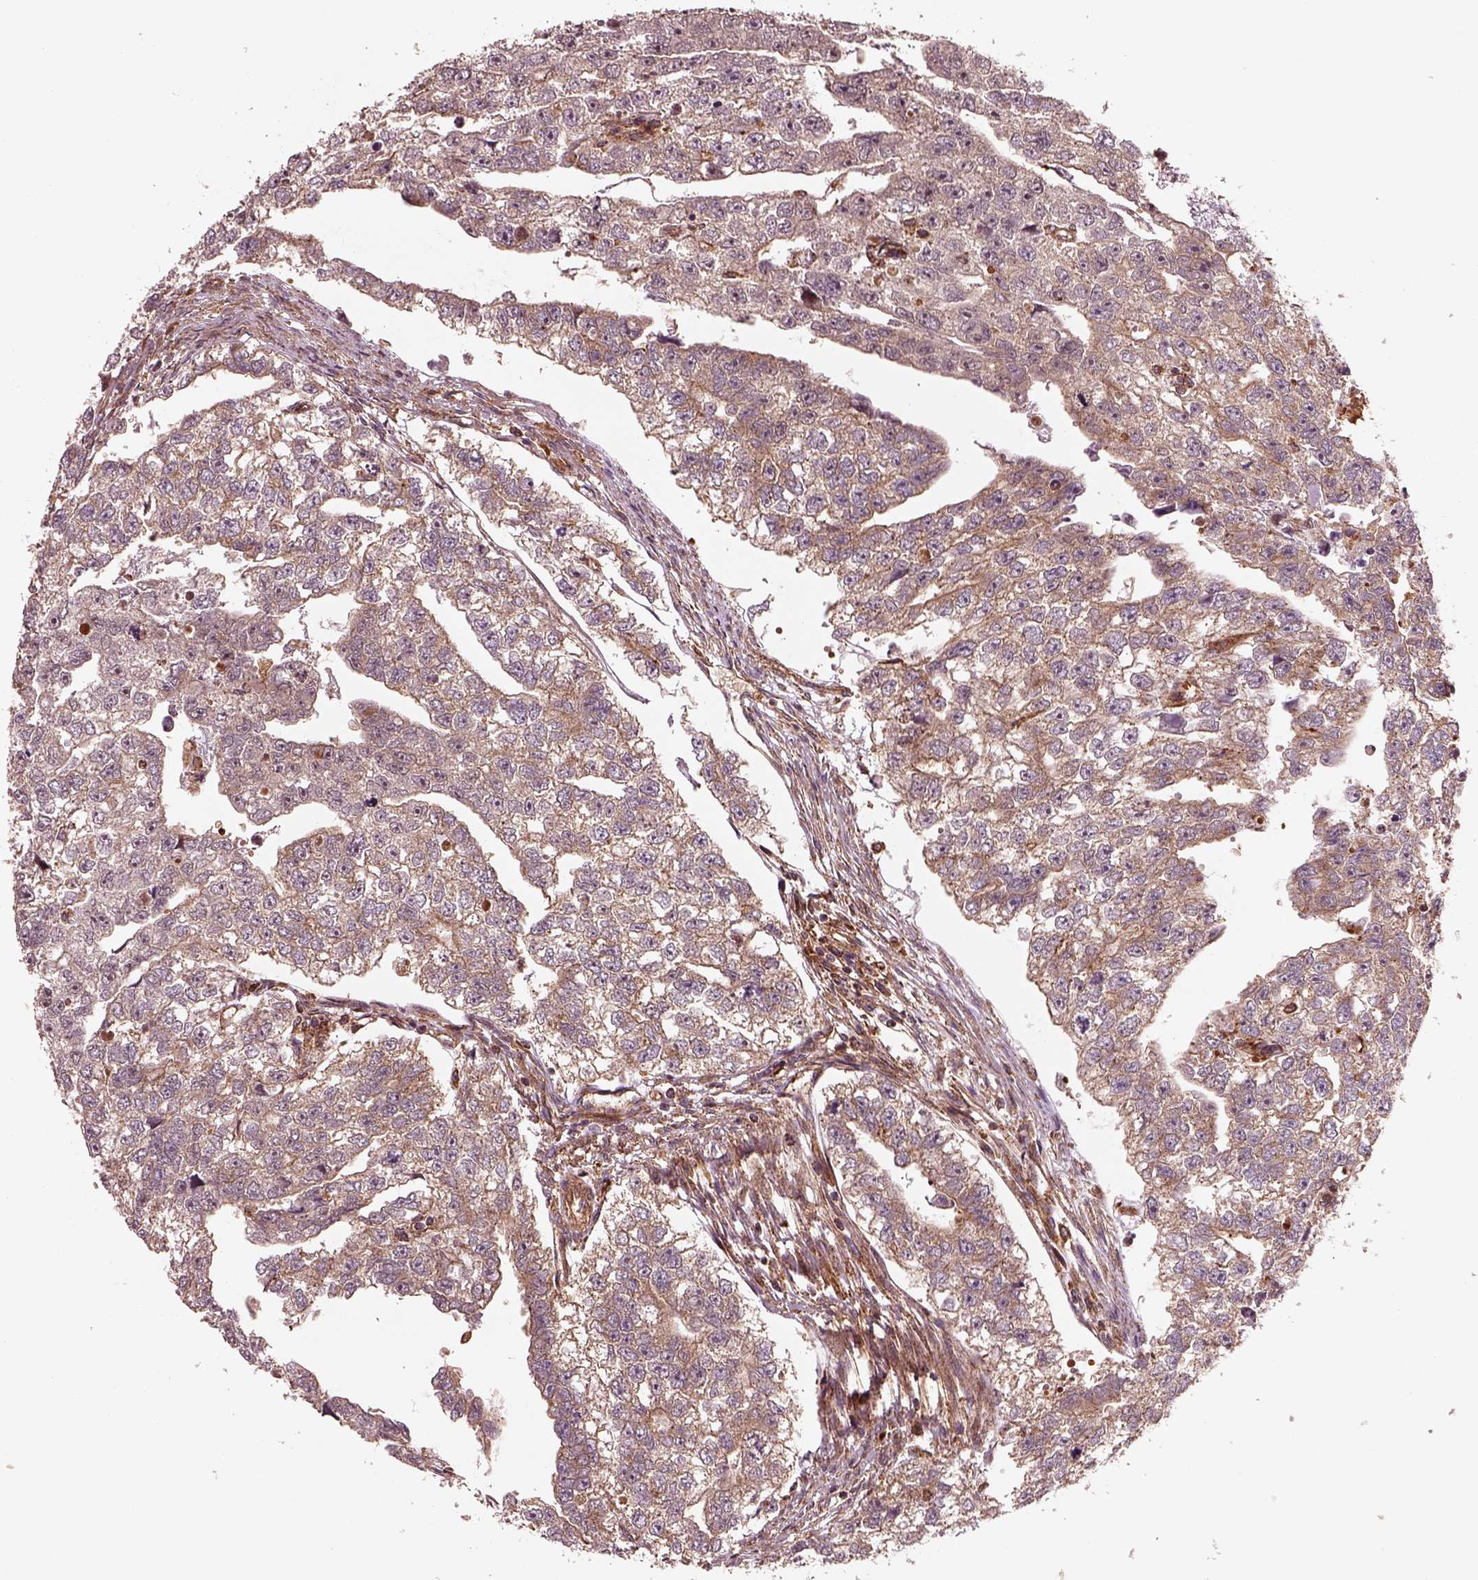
{"staining": {"intensity": "weak", "quantity": ">75%", "location": "cytoplasmic/membranous"}, "tissue": "testis cancer", "cell_type": "Tumor cells", "image_type": "cancer", "snomed": [{"axis": "morphology", "description": "Carcinoma, Embryonal, NOS"}, {"axis": "morphology", "description": "Teratoma, malignant, NOS"}, {"axis": "topography", "description": "Testis"}], "caption": "The photomicrograph demonstrates immunohistochemical staining of testis malignant teratoma. There is weak cytoplasmic/membranous staining is appreciated in about >75% of tumor cells. (Brightfield microscopy of DAB IHC at high magnification).", "gene": "WASHC2A", "patient": {"sex": "male", "age": 44}}